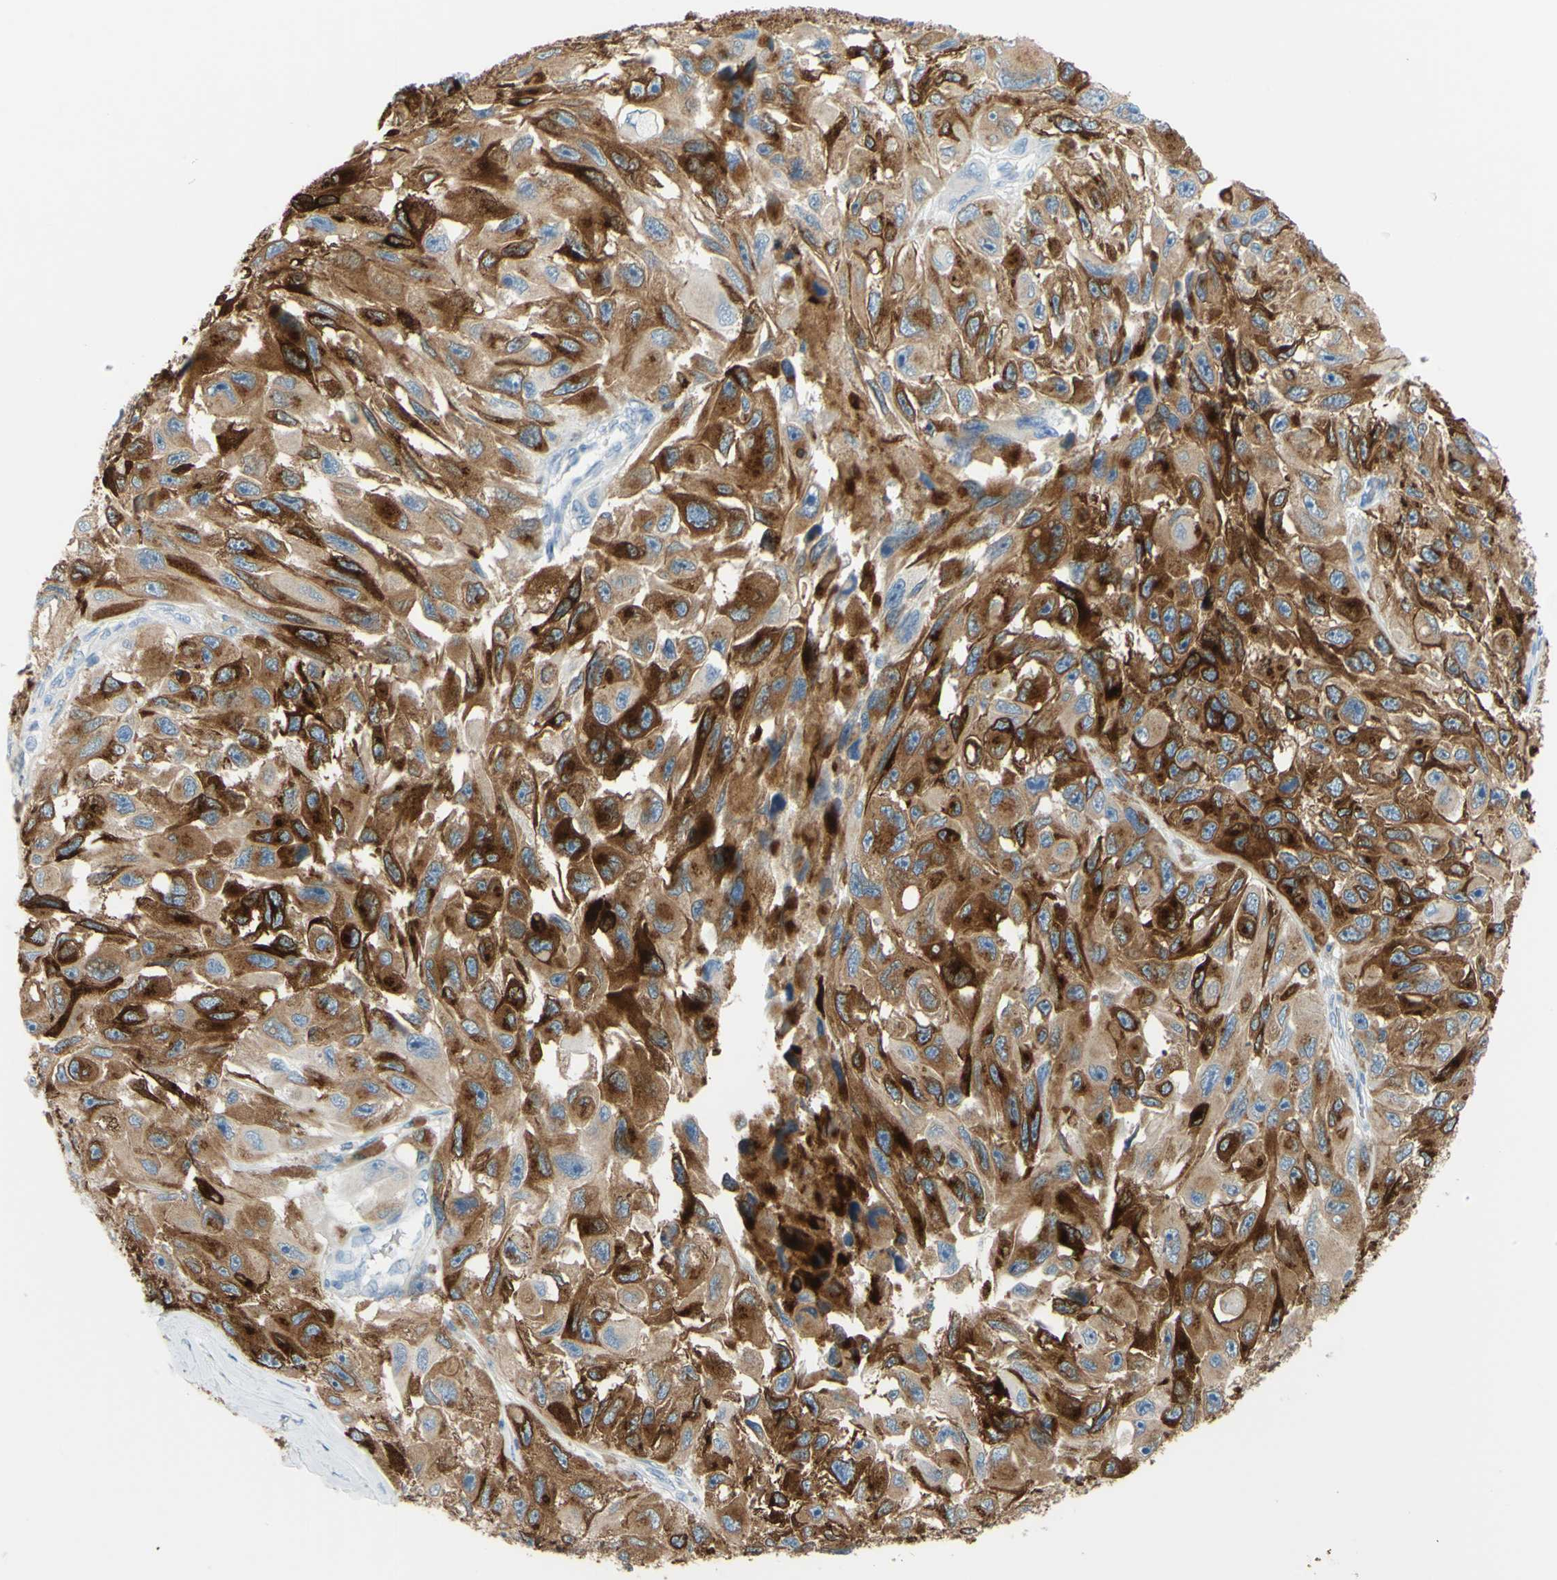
{"staining": {"intensity": "strong", "quantity": ">75%", "location": "cytoplasmic/membranous"}, "tissue": "melanoma", "cell_type": "Tumor cells", "image_type": "cancer", "snomed": [{"axis": "morphology", "description": "Malignant melanoma, NOS"}, {"axis": "topography", "description": "Skin"}], "caption": "Protein staining displays strong cytoplasmic/membranous staining in about >75% of tumor cells in melanoma. Using DAB (brown) and hematoxylin (blue) stains, captured at high magnification using brightfield microscopy.", "gene": "DCT", "patient": {"sex": "female", "age": 73}}